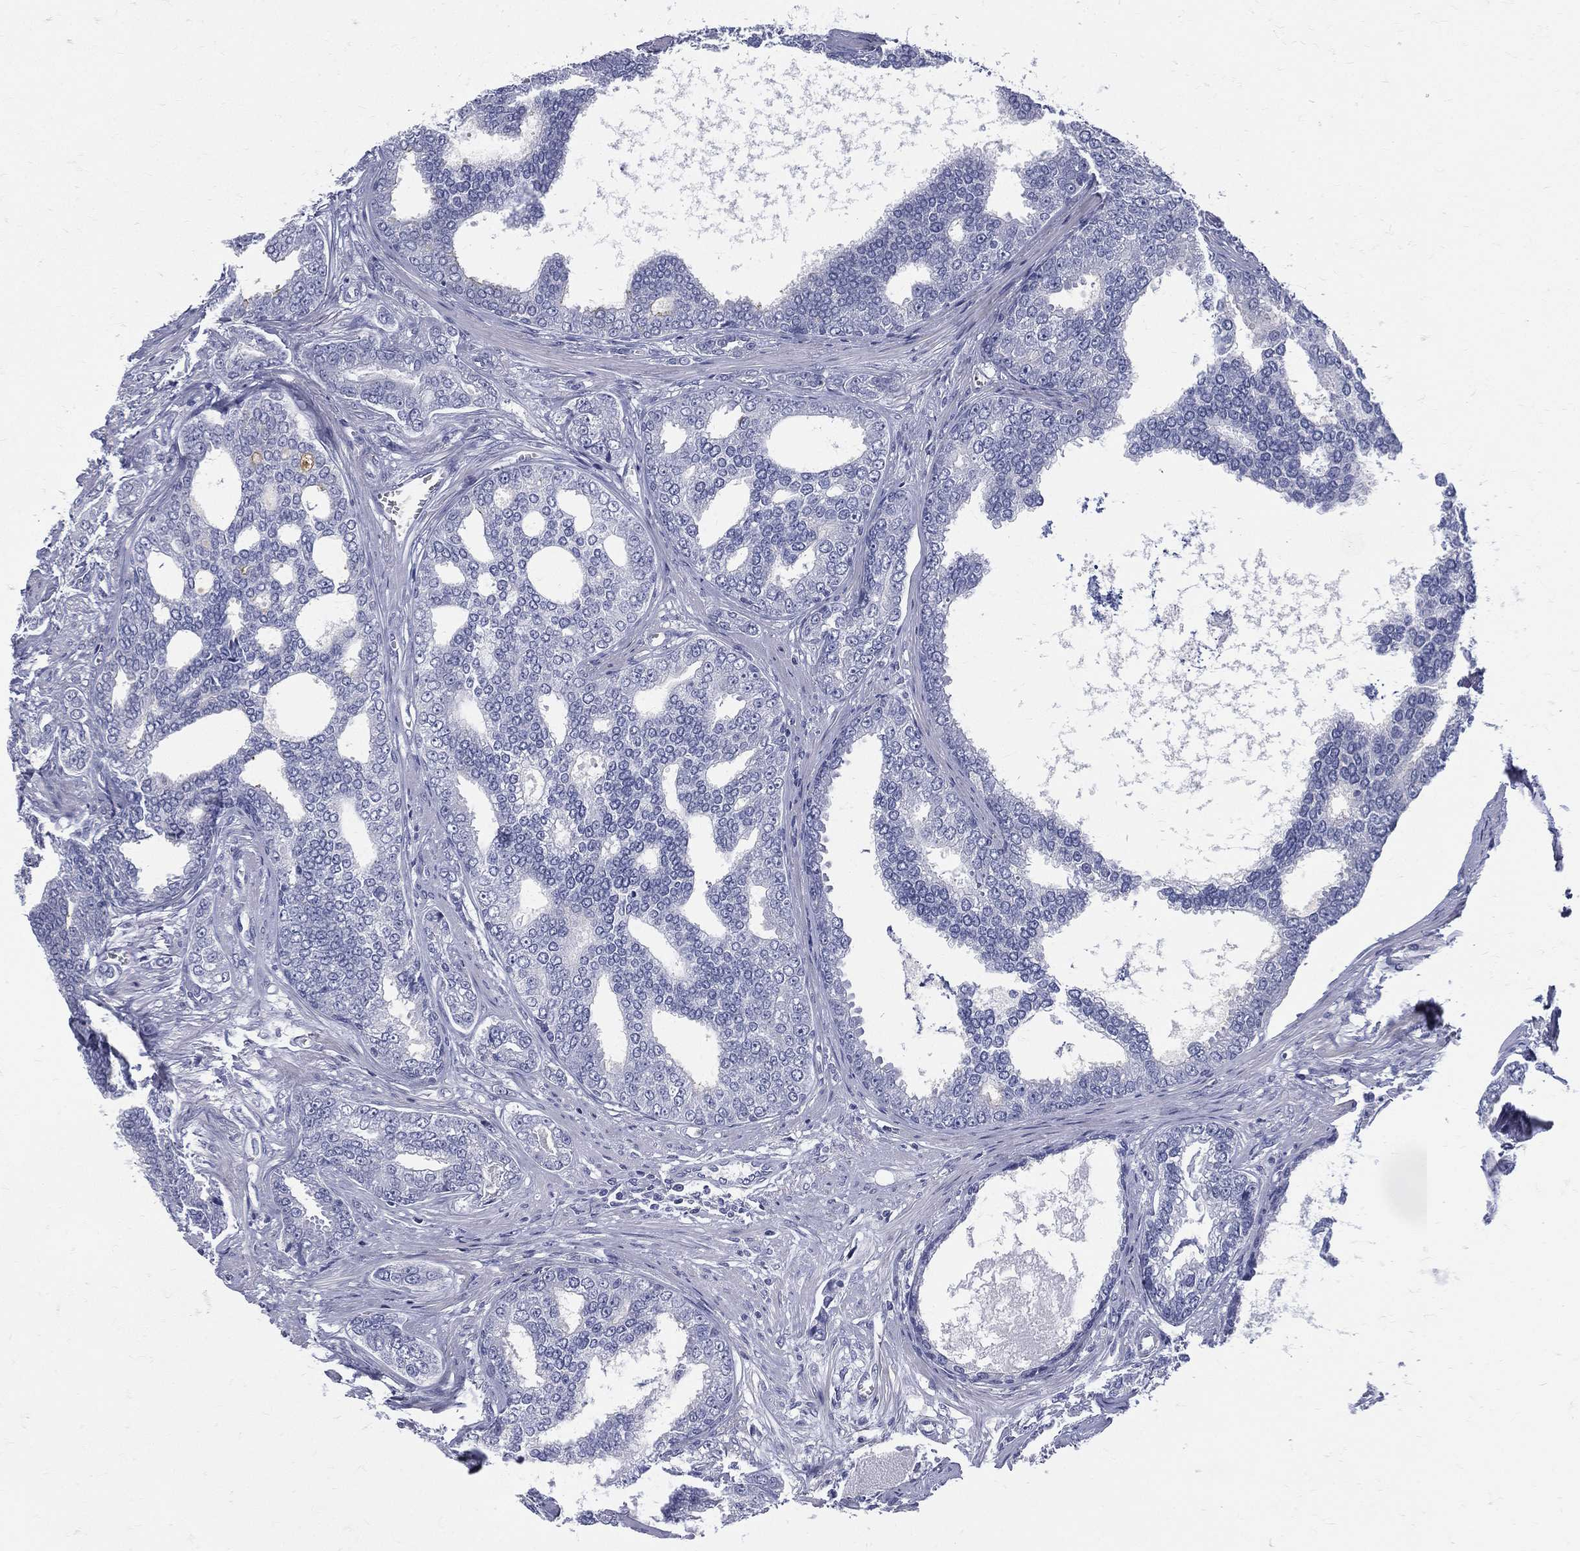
{"staining": {"intensity": "negative", "quantity": "none", "location": "none"}, "tissue": "prostate cancer", "cell_type": "Tumor cells", "image_type": "cancer", "snomed": [{"axis": "morphology", "description": "Adenocarcinoma, NOS"}, {"axis": "topography", "description": "Prostate"}], "caption": "Photomicrograph shows no protein expression in tumor cells of prostate adenocarcinoma tissue. (Brightfield microscopy of DAB immunohistochemistry (IHC) at high magnification).", "gene": "ETNPPL", "patient": {"sex": "male", "age": 67}}